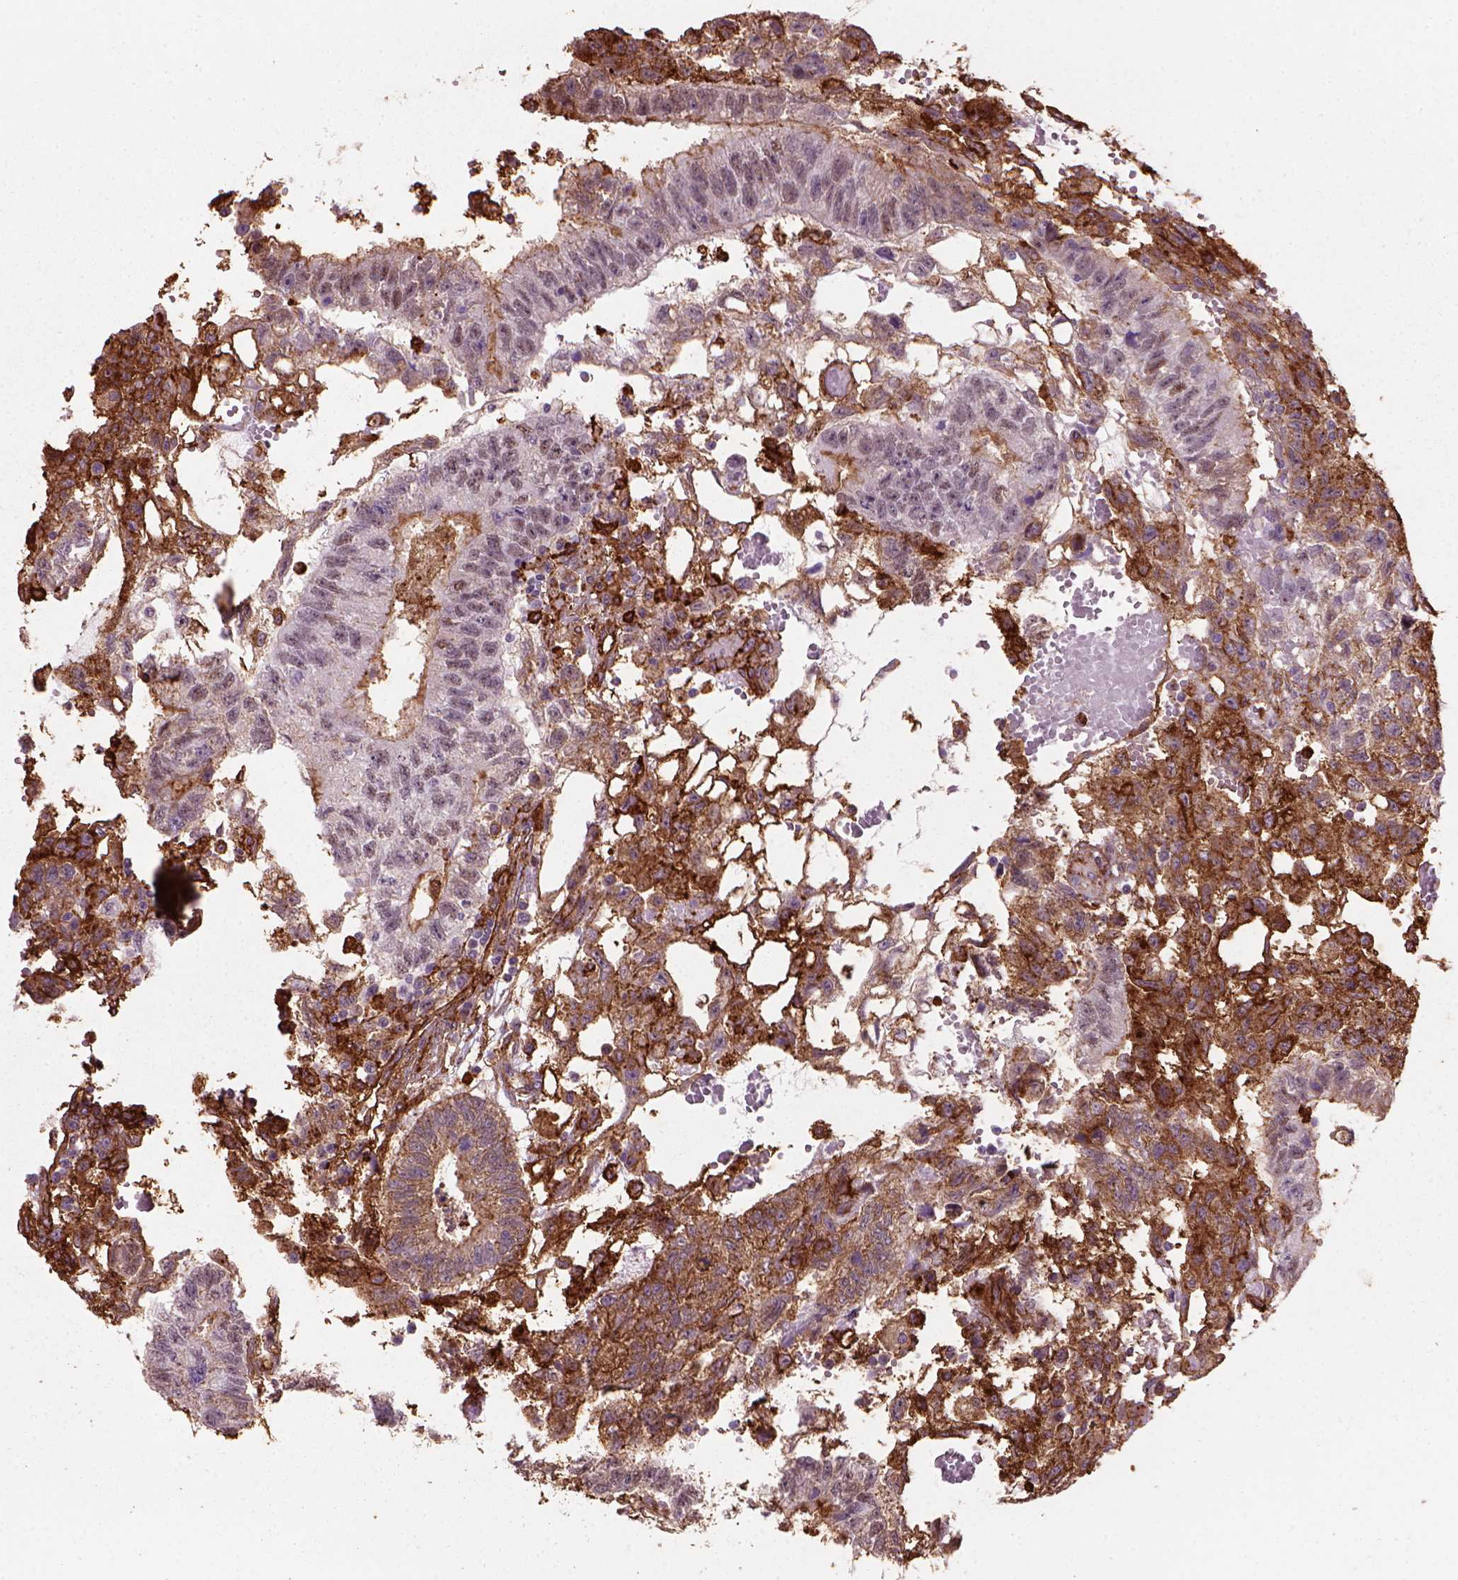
{"staining": {"intensity": "strong", "quantity": "25%-75%", "location": "cytoplasmic/membranous"}, "tissue": "testis cancer", "cell_type": "Tumor cells", "image_type": "cancer", "snomed": [{"axis": "morphology", "description": "Carcinoma, Embryonal, NOS"}, {"axis": "topography", "description": "Testis"}], "caption": "Protein analysis of embryonal carcinoma (testis) tissue shows strong cytoplasmic/membranous staining in approximately 25%-75% of tumor cells.", "gene": "MARCKS", "patient": {"sex": "male", "age": 32}}